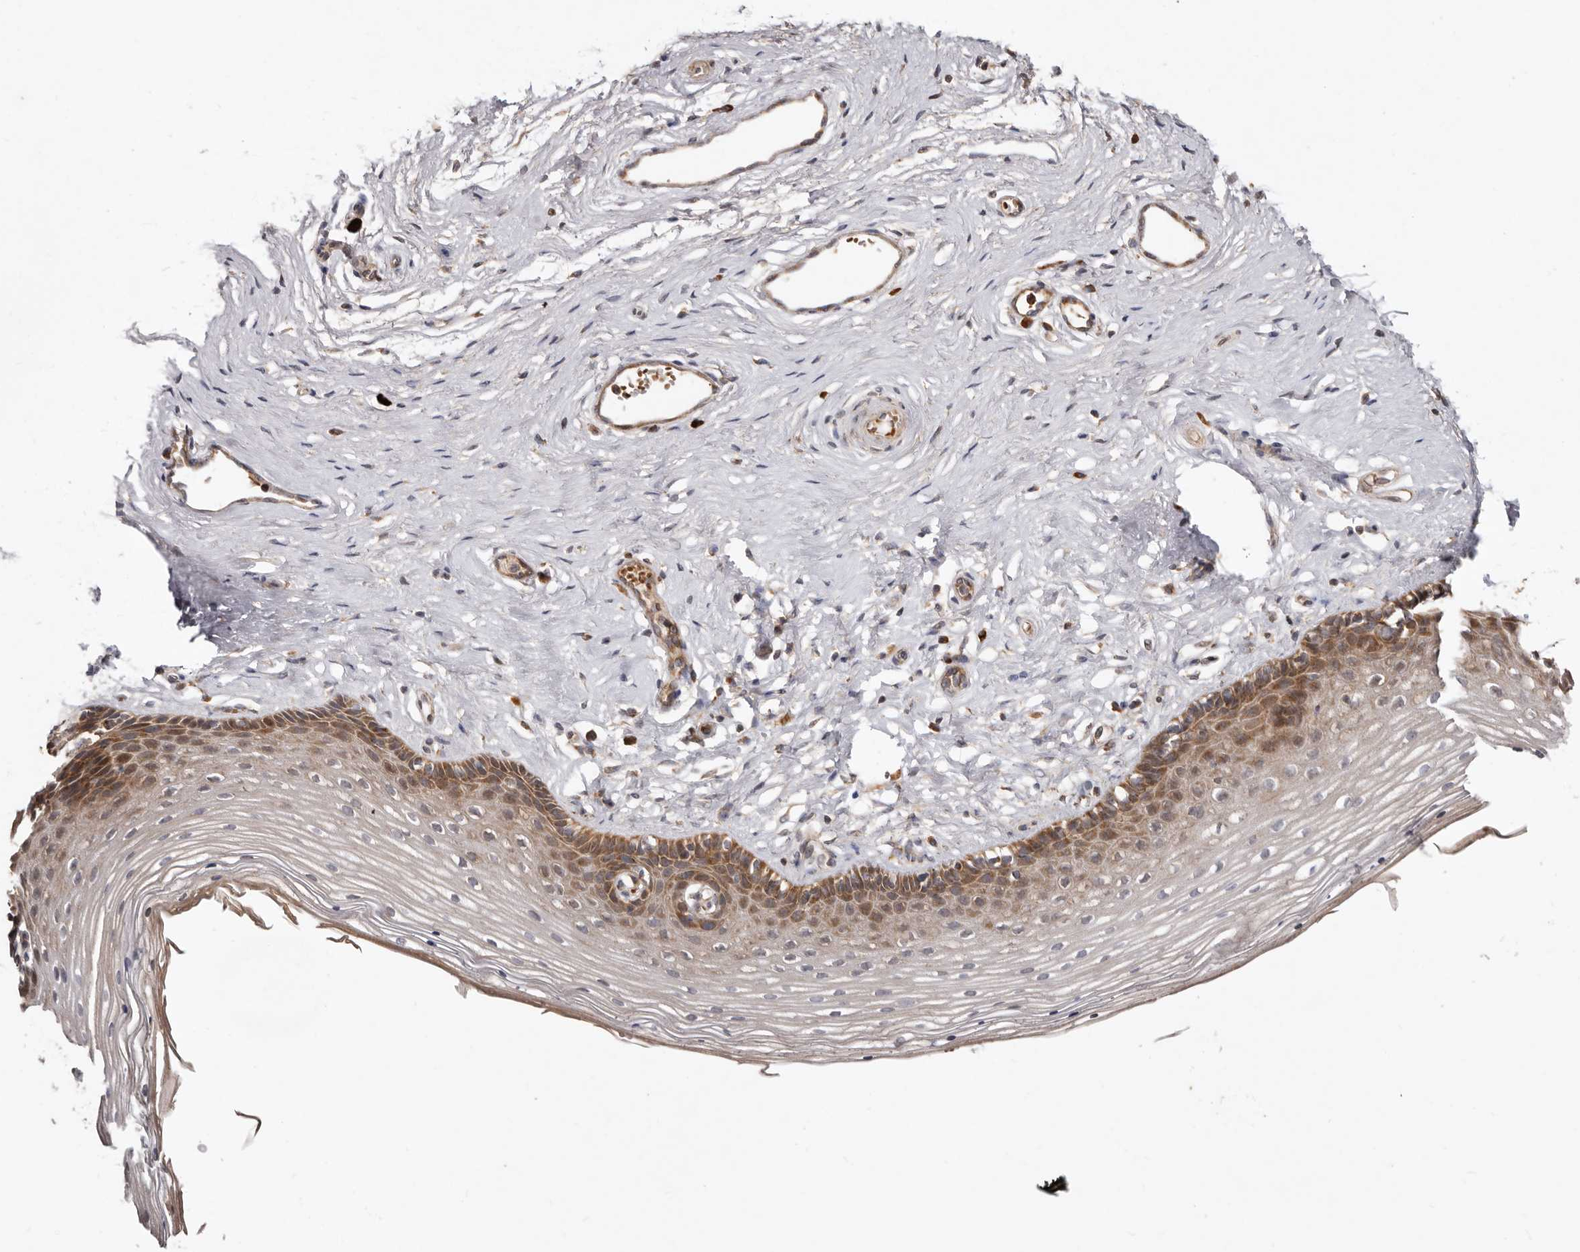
{"staining": {"intensity": "moderate", "quantity": "25%-75%", "location": "cytoplasmic/membranous"}, "tissue": "vagina", "cell_type": "Squamous epithelial cells", "image_type": "normal", "snomed": [{"axis": "morphology", "description": "Normal tissue, NOS"}, {"axis": "topography", "description": "Vagina"}], "caption": "Immunohistochemical staining of unremarkable human vagina demonstrates 25%-75% levels of moderate cytoplasmic/membranous protein positivity in approximately 25%-75% of squamous epithelial cells.", "gene": "GOT1L1", "patient": {"sex": "female", "age": 46}}